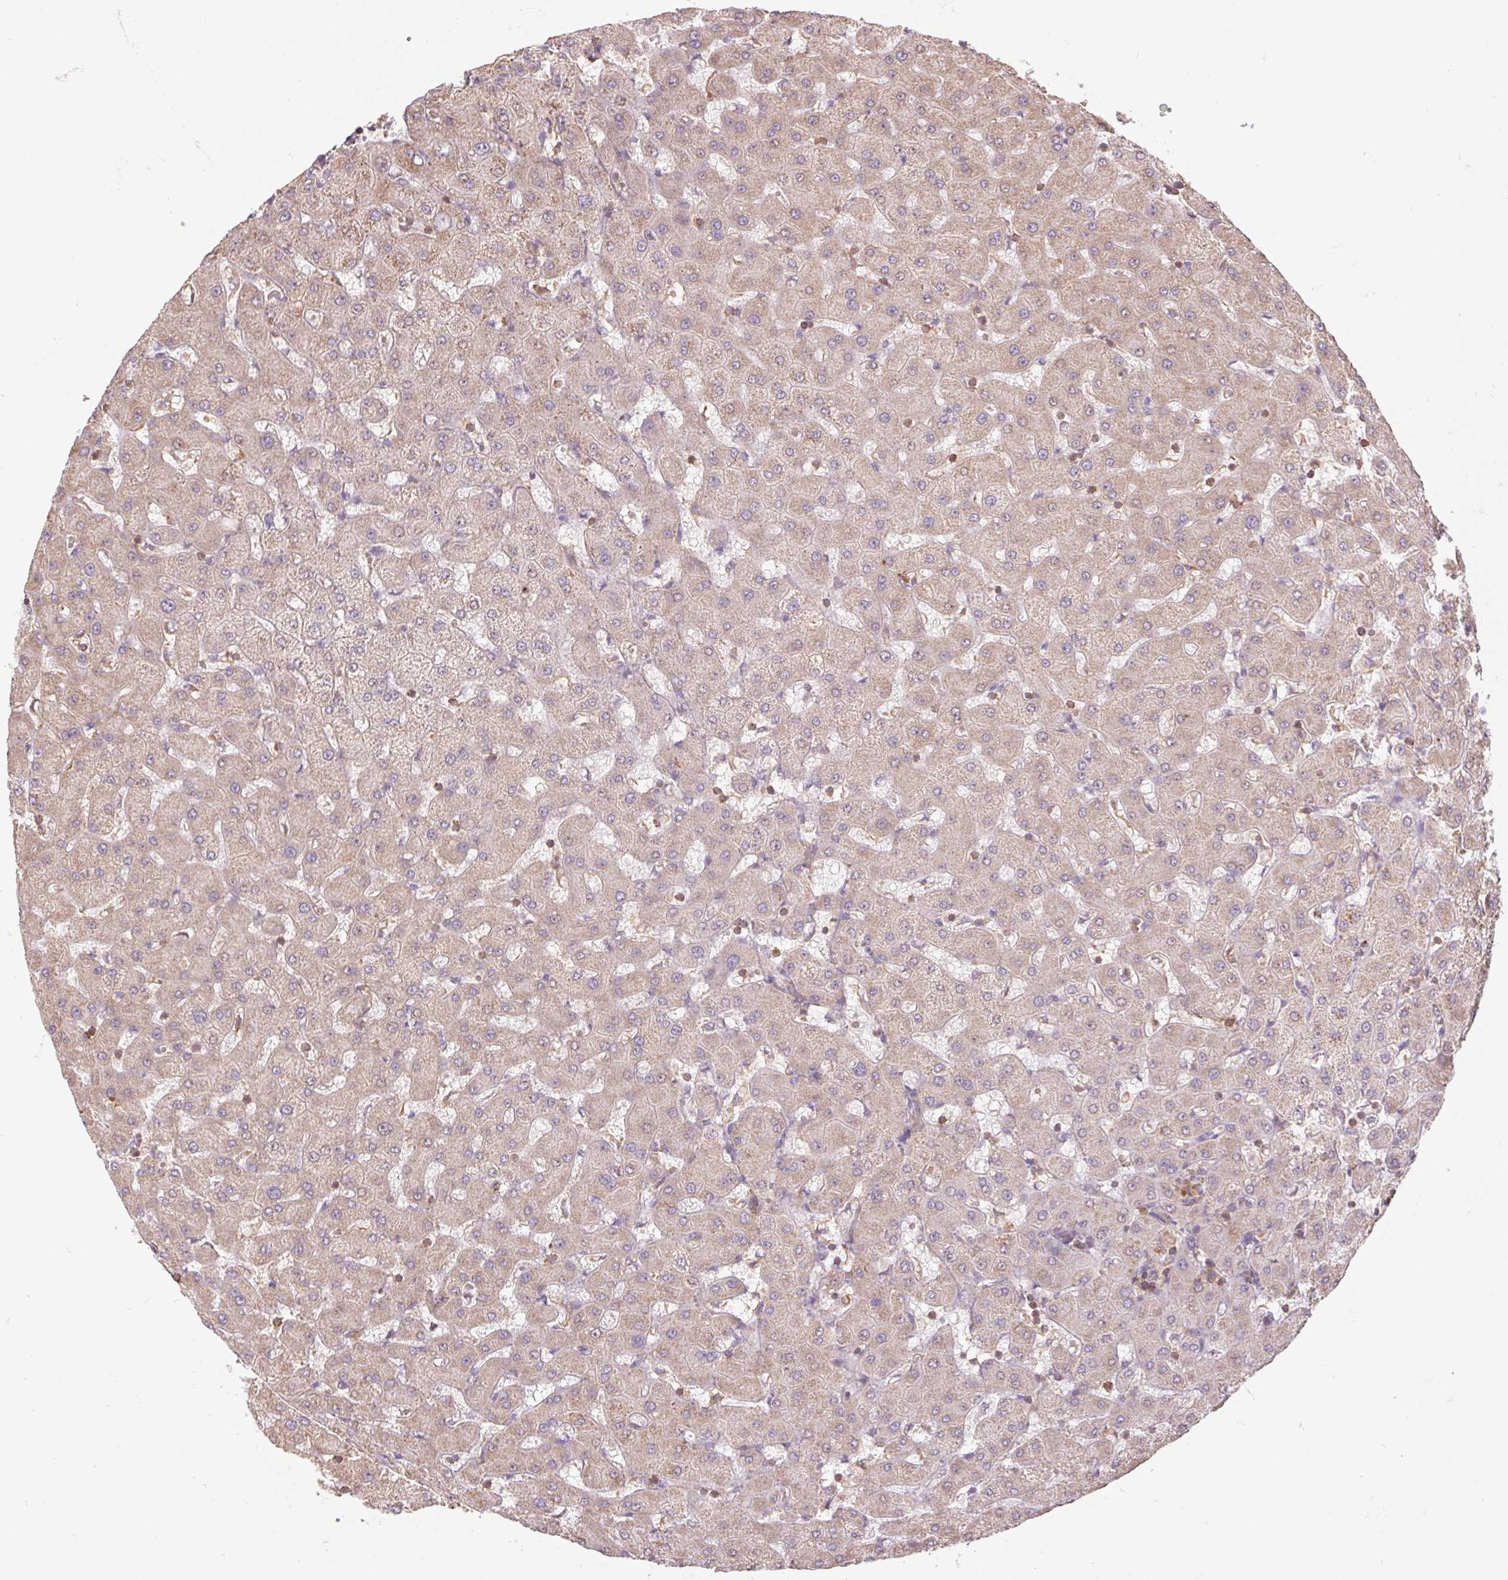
{"staining": {"intensity": "weak", "quantity": "<25%", "location": "cytoplasmic/membranous"}, "tissue": "liver", "cell_type": "Cholangiocytes", "image_type": "normal", "snomed": [{"axis": "morphology", "description": "Normal tissue, NOS"}, {"axis": "topography", "description": "Liver"}], "caption": "Micrograph shows no significant protein staining in cholangiocytes of normal liver. (DAB (3,3'-diaminobenzidine) immunohistochemistry (IHC) with hematoxylin counter stain).", "gene": "TUBA1A", "patient": {"sex": "female", "age": 63}}